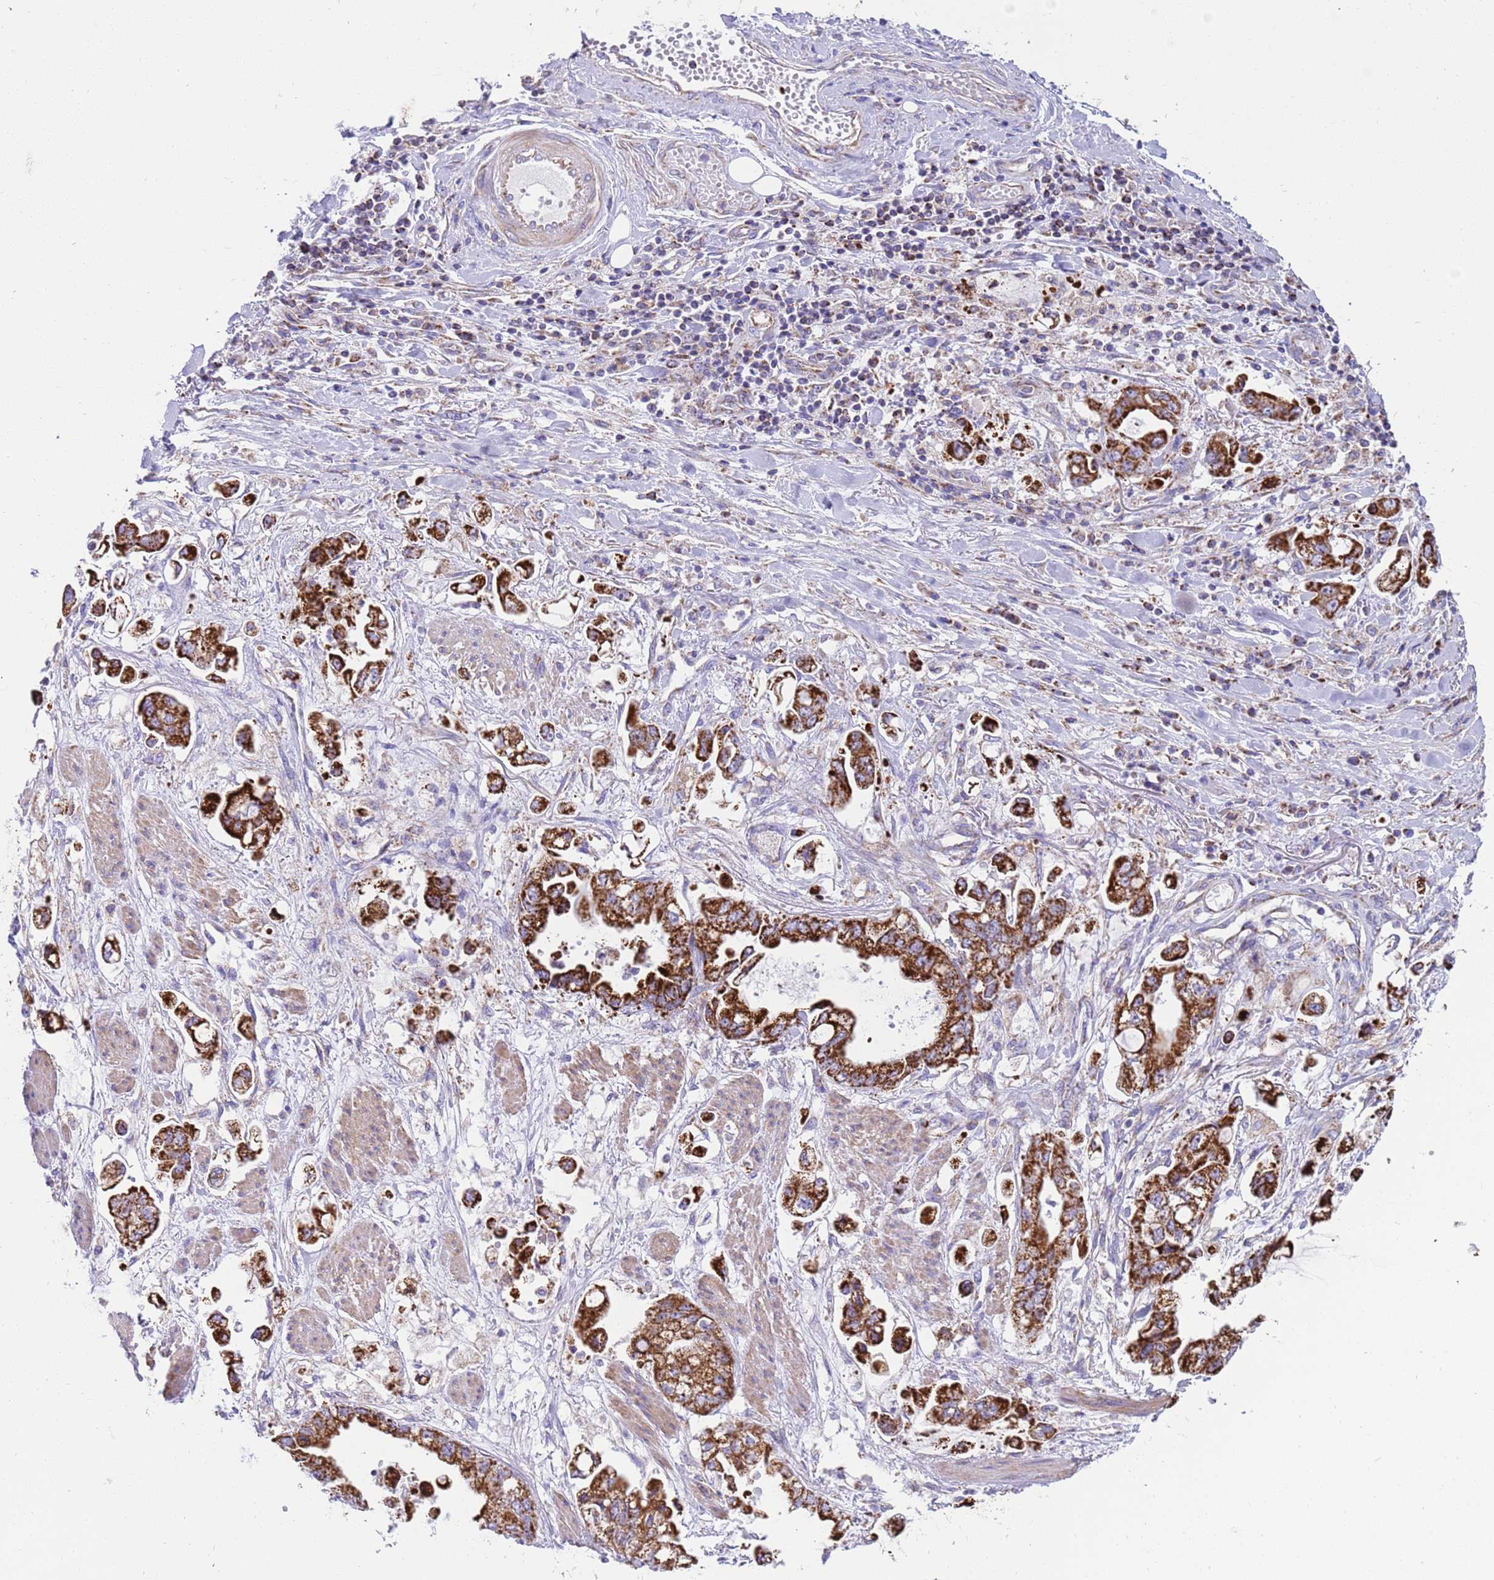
{"staining": {"intensity": "strong", "quantity": ">75%", "location": "cytoplasmic/membranous"}, "tissue": "stomach cancer", "cell_type": "Tumor cells", "image_type": "cancer", "snomed": [{"axis": "morphology", "description": "Adenocarcinoma, NOS"}, {"axis": "topography", "description": "Stomach"}], "caption": "Immunohistochemical staining of human stomach cancer (adenocarcinoma) exhibits strong cytoplasmic/membranous protein expression in approximately >75% of tumor cells. The staining is performed using DAB brown chromogen to label protein expression. The nuclei are counter-stained blue using hematoxylin.", "gene": "RNF165", "patient": {"sex": "male", "age": 62}}